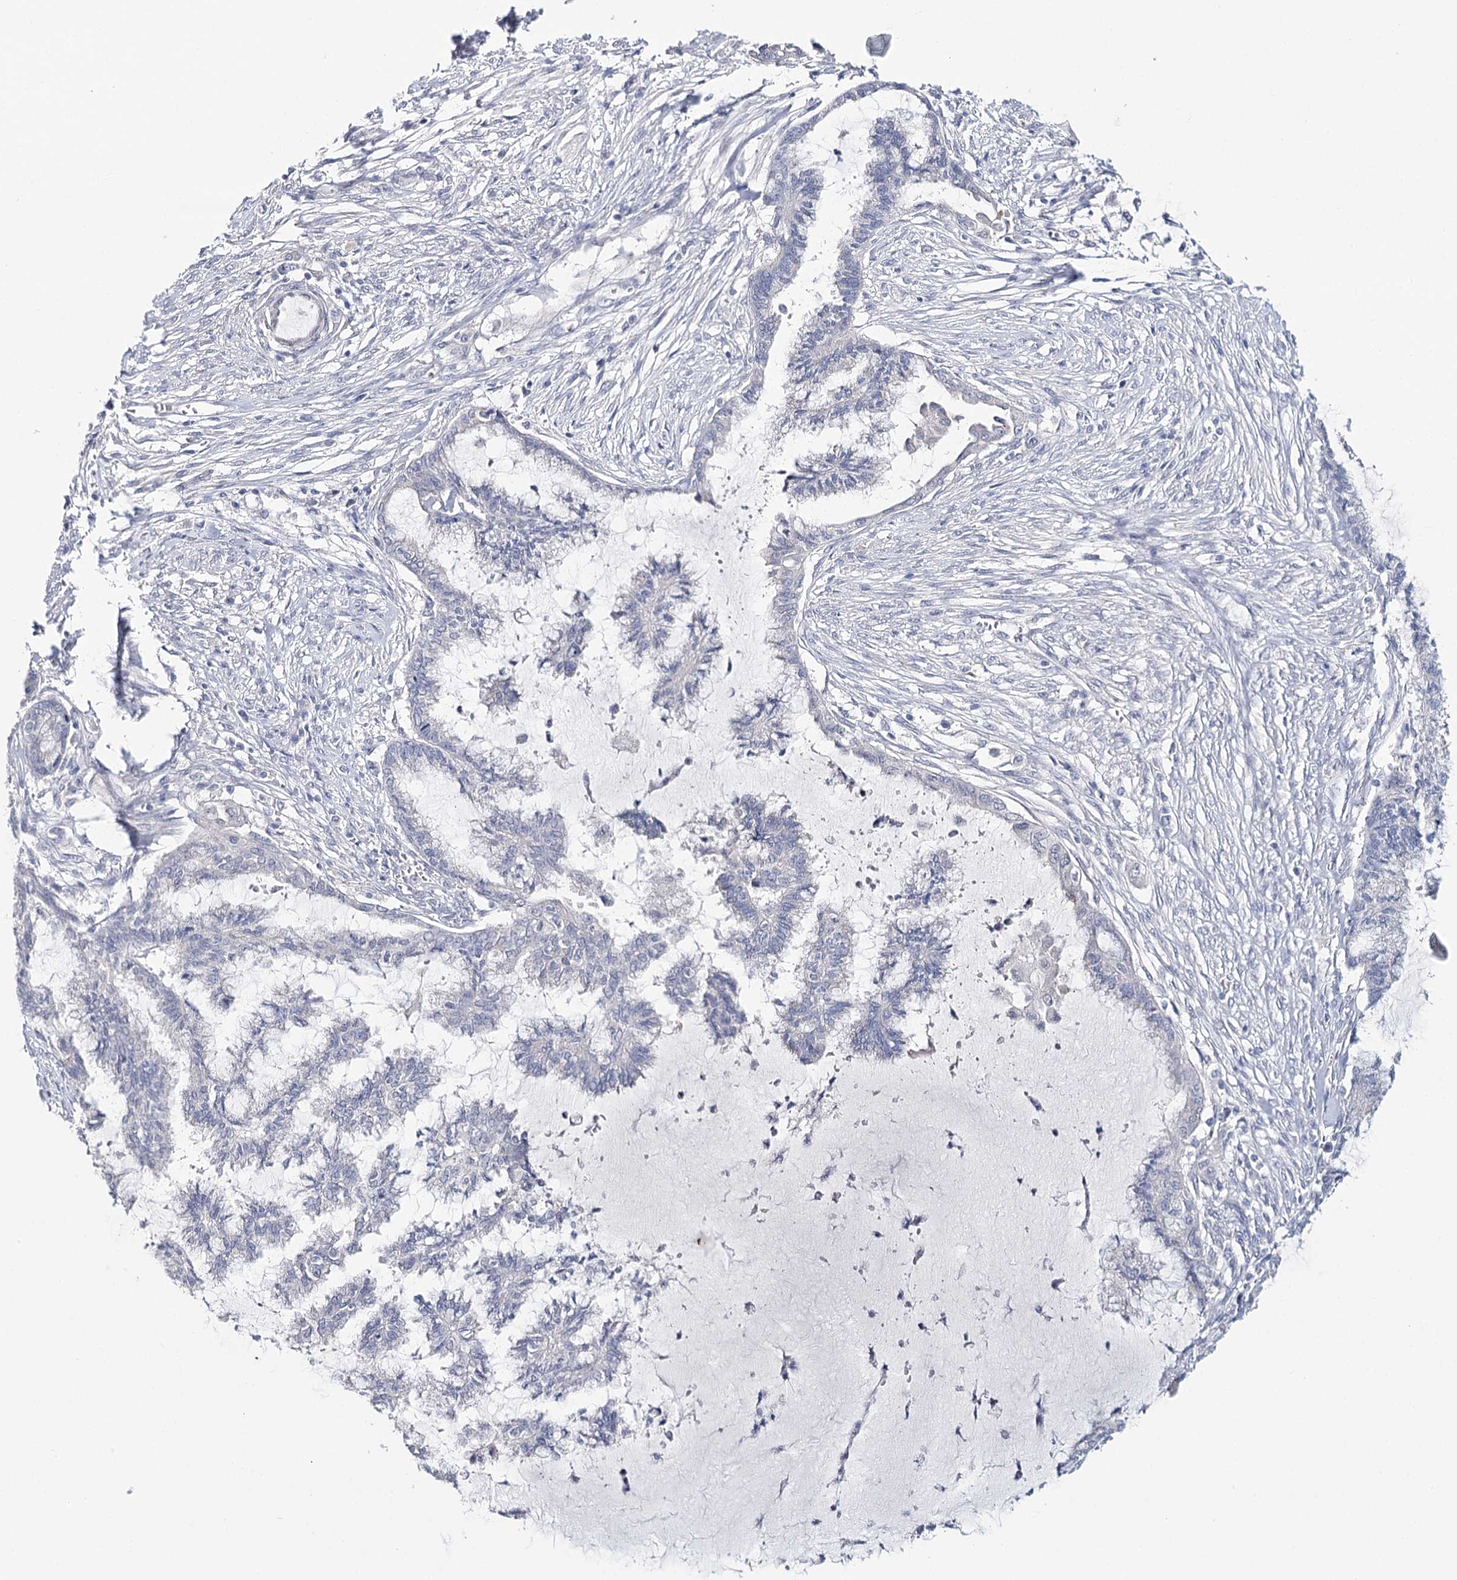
{"staining": {"intensity": "negative", "quantity": "none", "location": "none"}, "tissue": "endometrial cancer", "cell_type": "Tumor cells", "image_type": "cancer", "snomed": [{"axis": "morphology", "description": "Adenocarcinoma, NOS"}, {"axis": "topography", "description": "Endometrium"}], "caption": "This is a image of immunohistochemistry (IHC) staining of adenocarcinoma (endometrial), which shows no staining in tumor cells.", "gene": "TP53", "patient": {"sex": "female", "age": 86}}